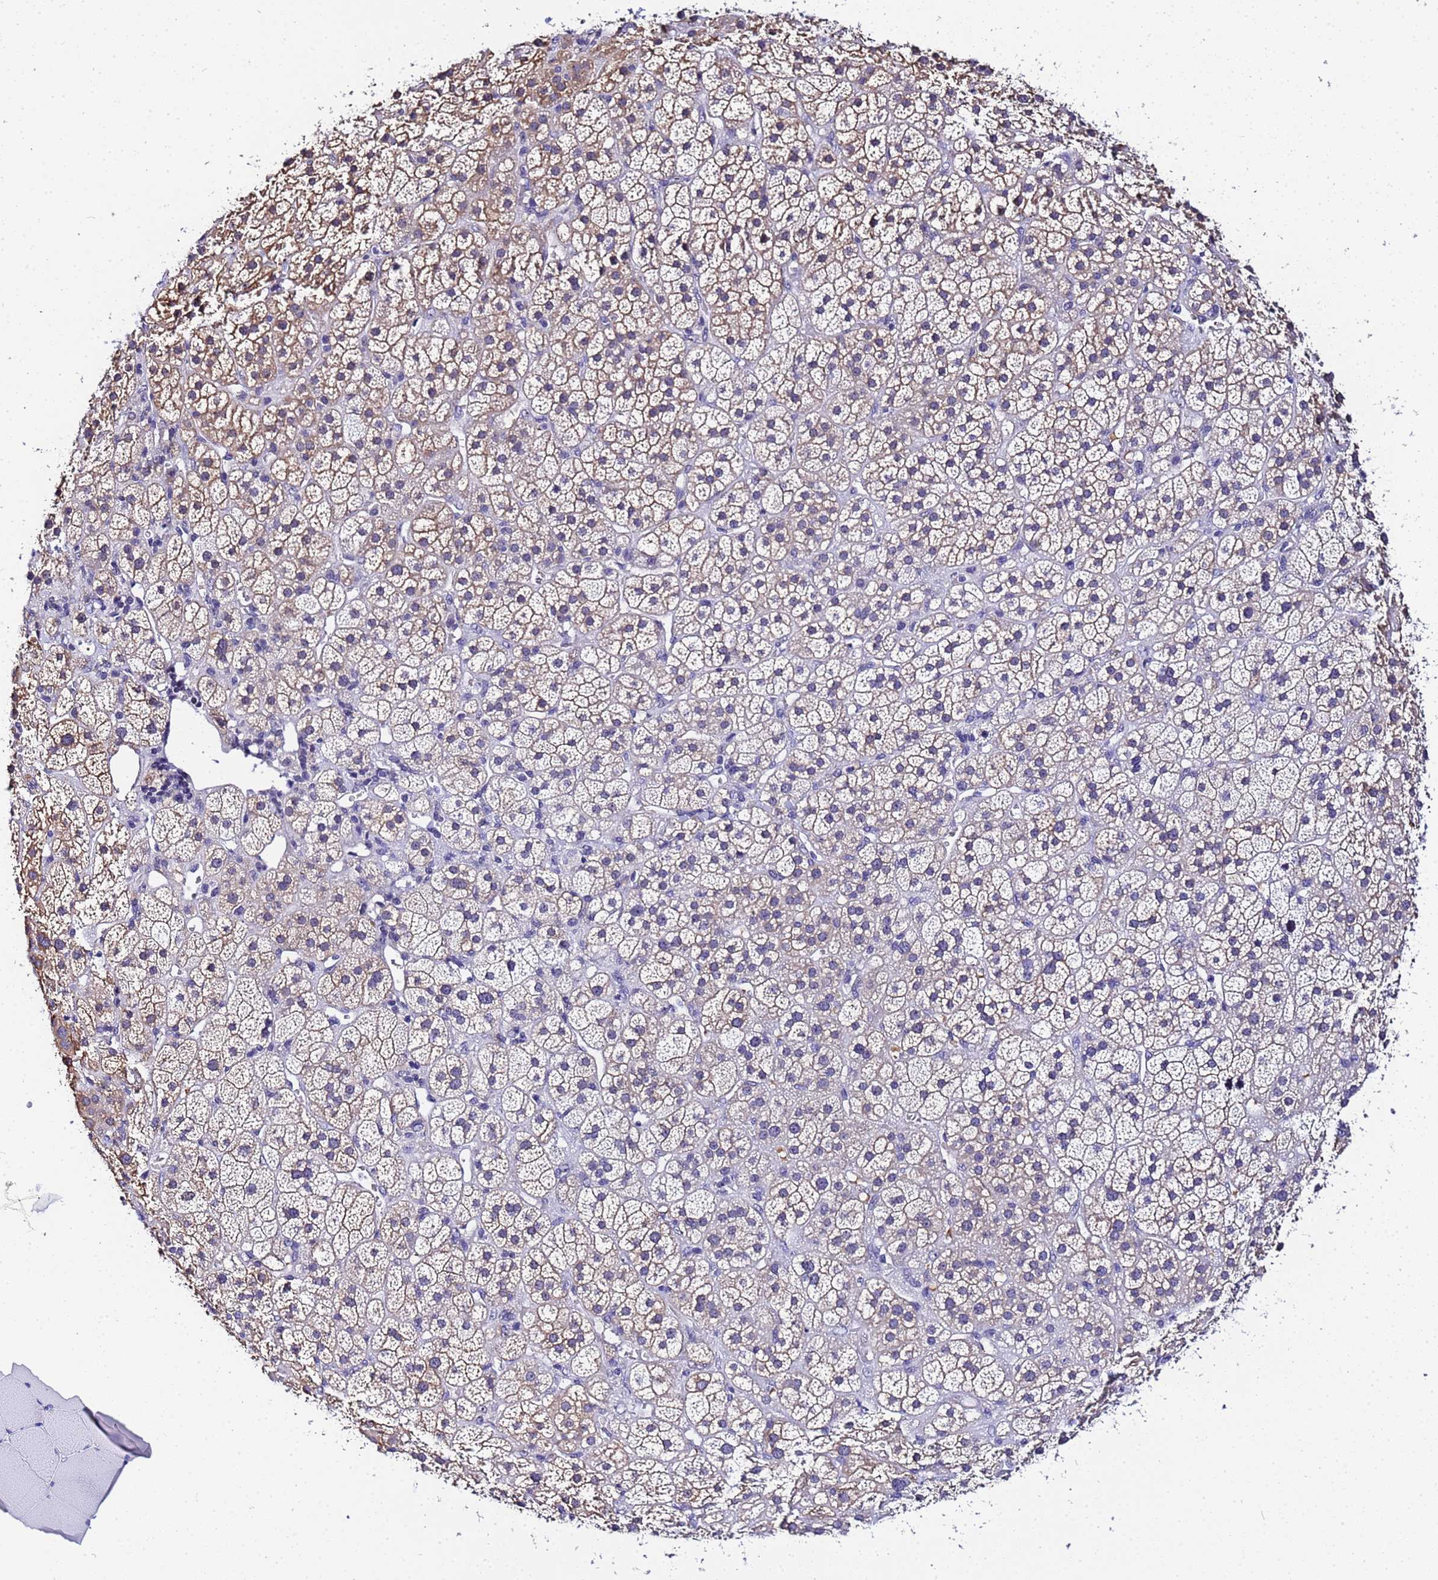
{"staining": {"intensity": "moderate", "quantity": "<25%", "location": "cytoplasmic/membranous"}, "tissue": "adrenal gland", "cell_type": "Glandular cells", "image_type": "normal", "snomed": [{"axis": "morphology", "description": "Normal tissue, NOS"}, {"axis": "topography", "description": "Adrenal gland"}], "caption": "This micrograph reveals immunohistochemistry staining of normal human adrenal gland, with low moderate cytoplasmic/membranous expression in about <25% of glandular cells.", "gene": "ACTL6B", "patient": {"sex": "female", "age": 70}}